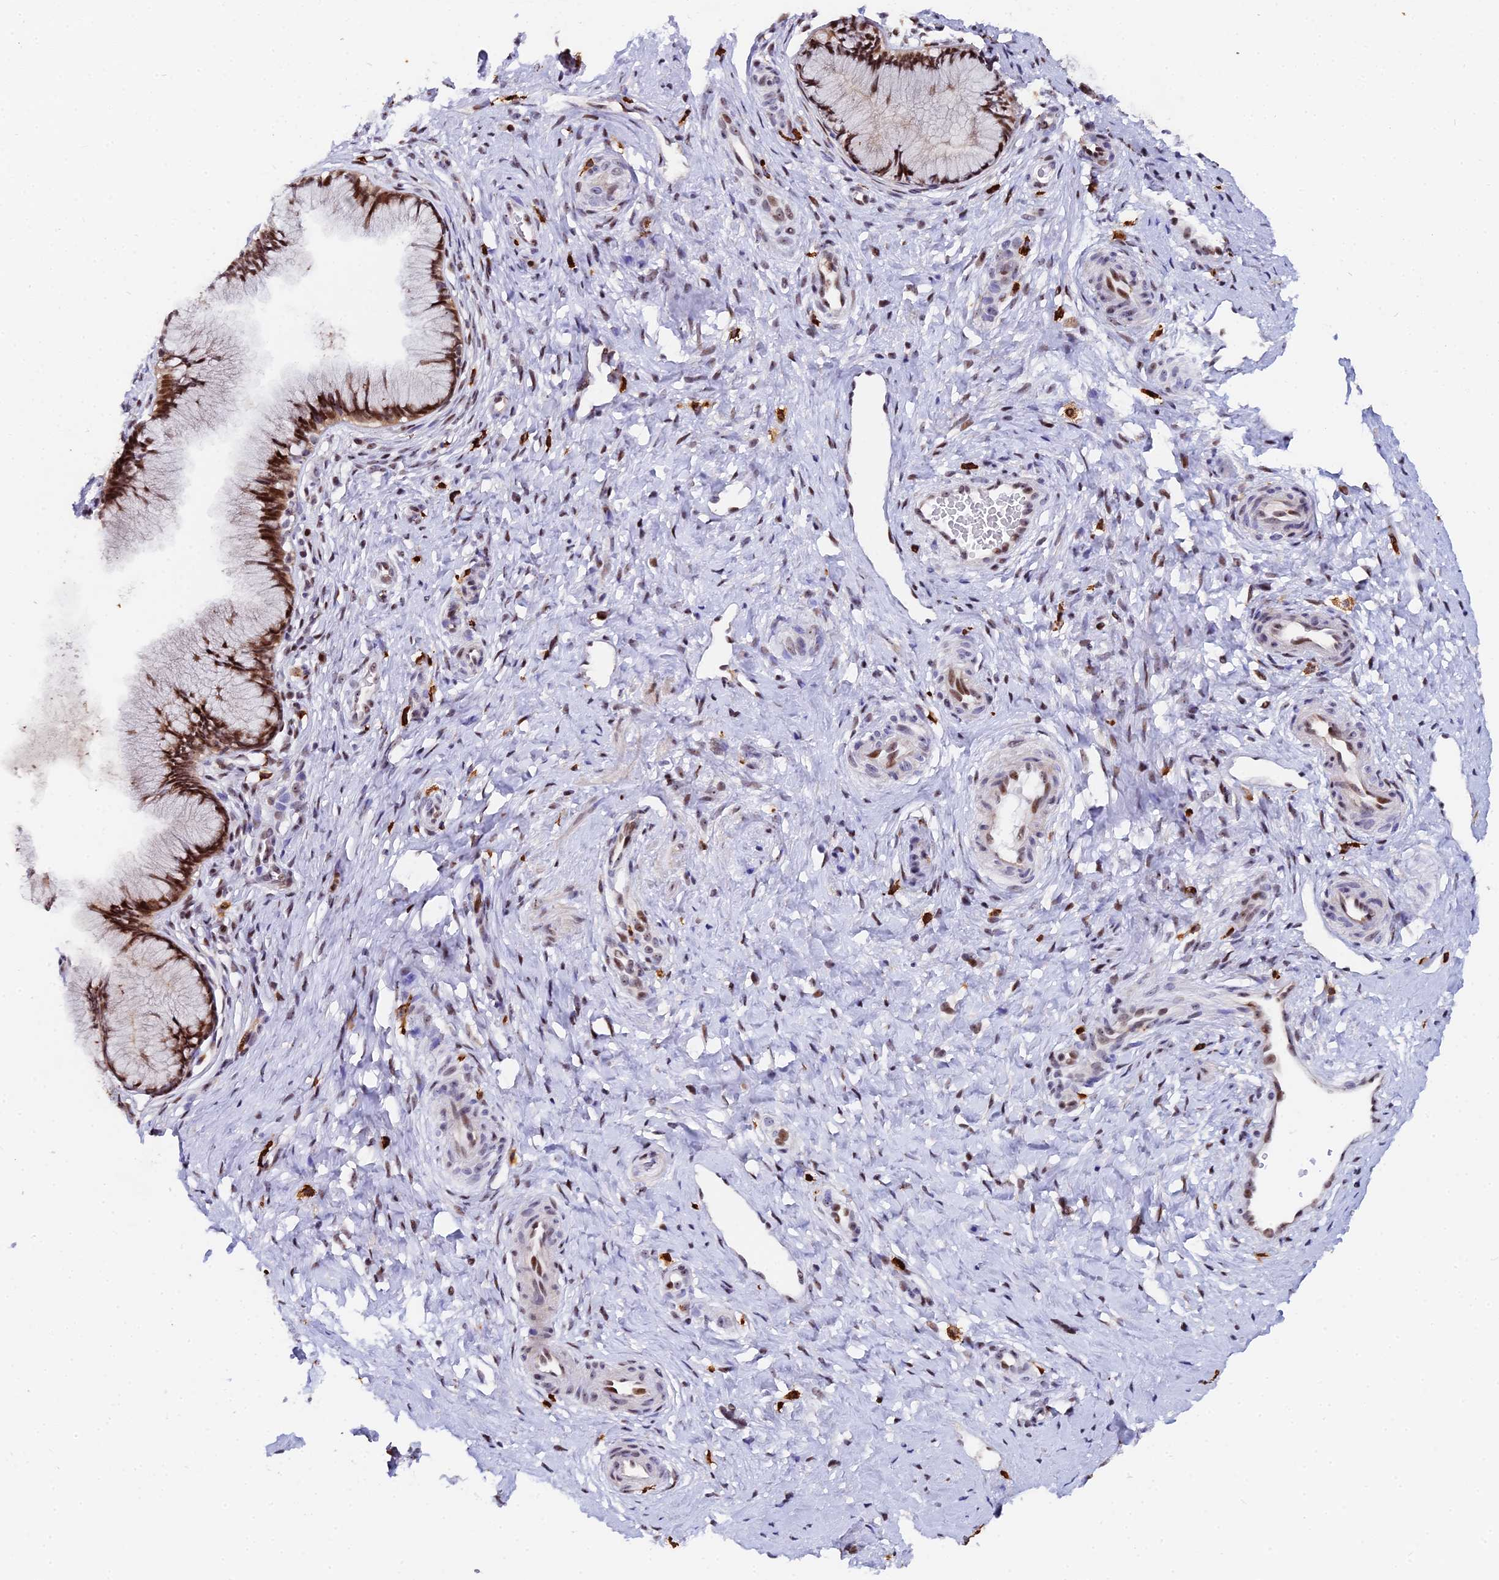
{"staining": {"intensity": "strong", "quantity": ">75%", "location": "nuclear"}, "tissue": "cervix", "cell_type": "Glandular cells", "image_type": "normal", "snomed": [{"axis": "morphology", "description": "Normal tissue, NOS"}, {"axis": "topography", "description": "Cervix"}], "caption": "This image exhibits IHC staining of unremarkable human cervix, with high strong nuclear positivity in approximately >75% of glandular cells.", "gene": "TIFA", "patient": {"sex": "female", "age": 36}}